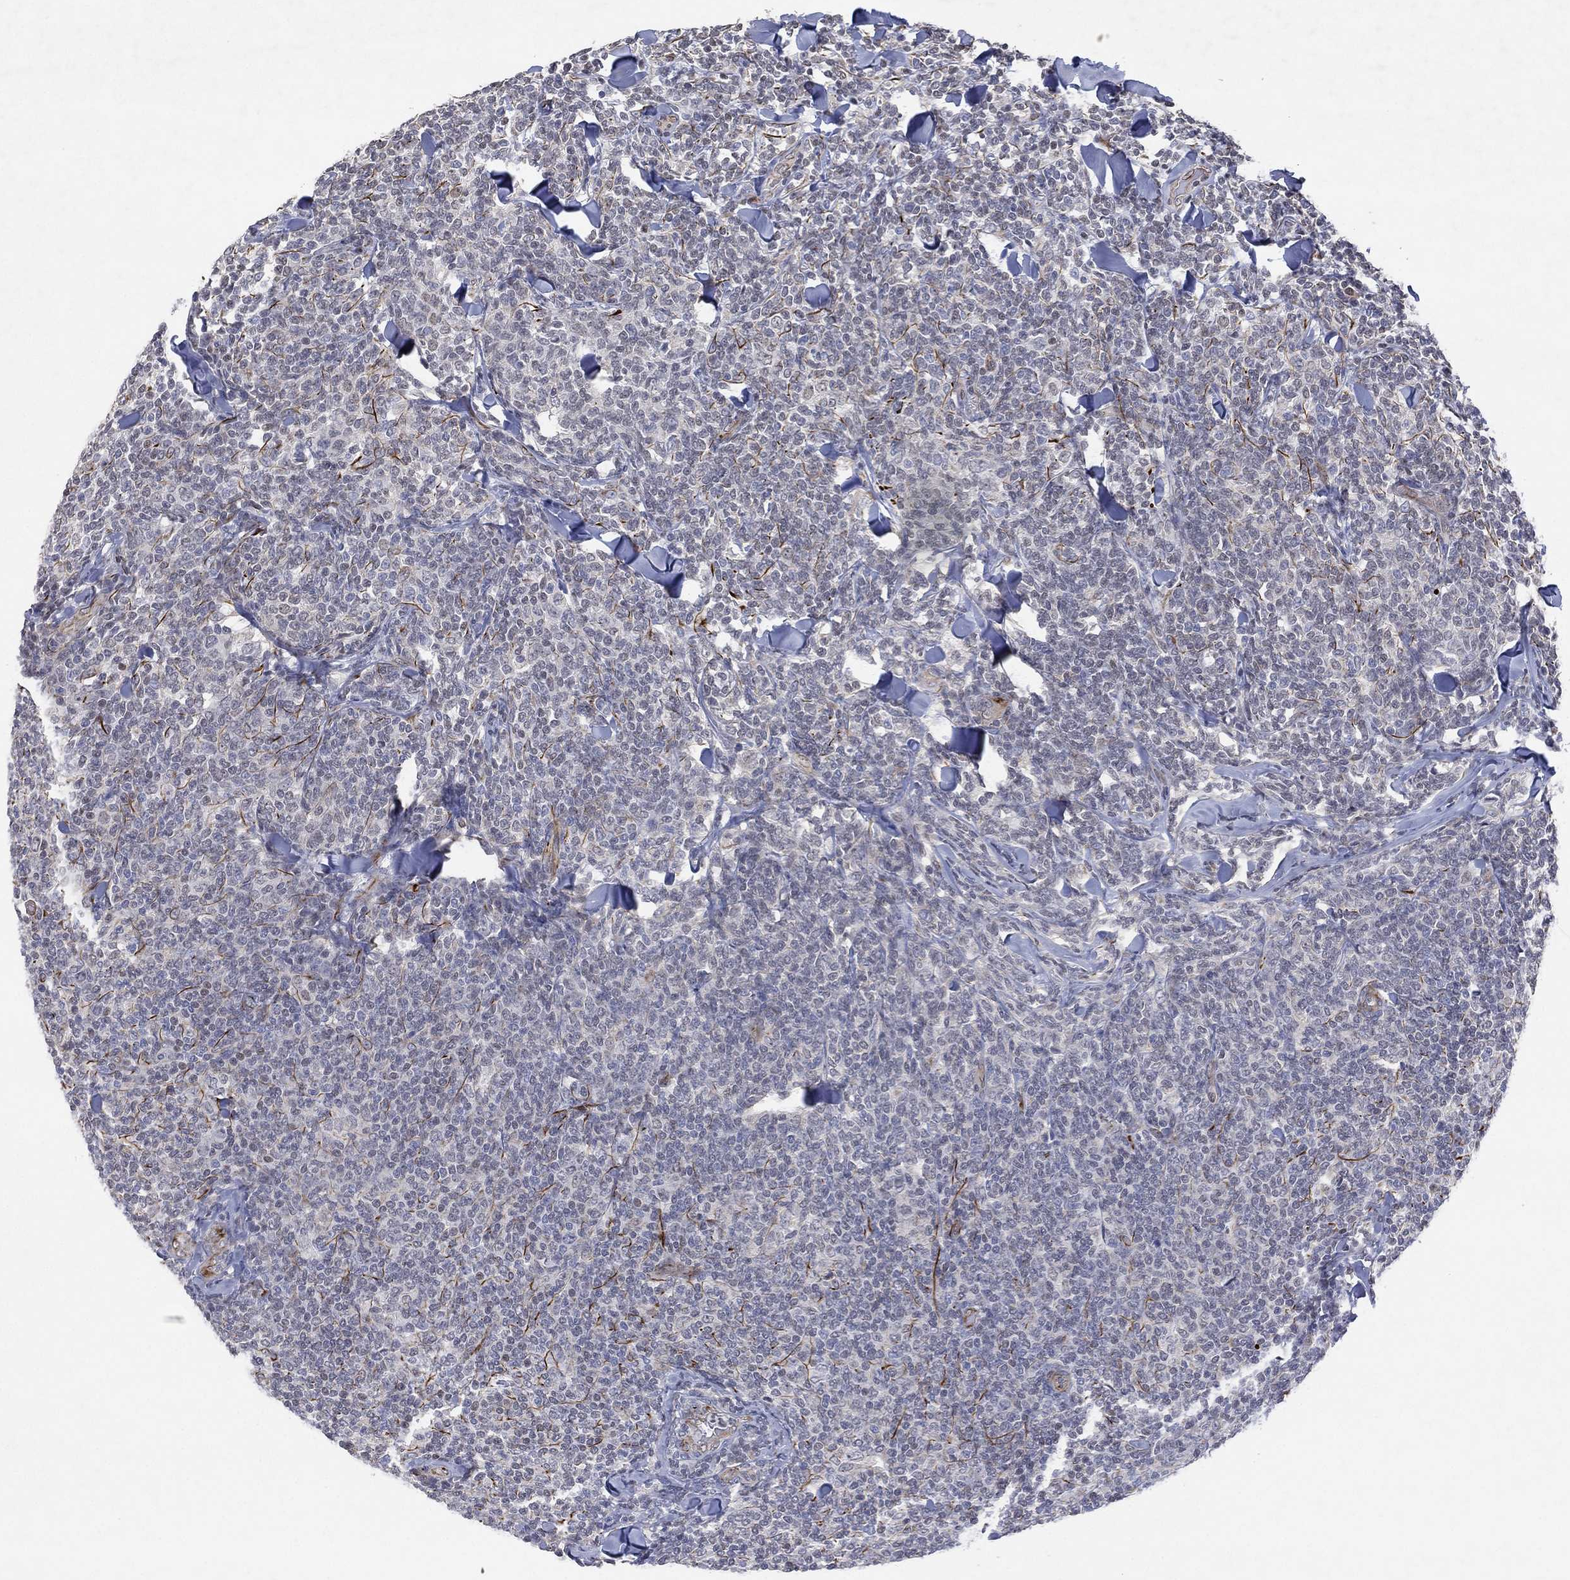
{"staining": {"intensity": "negative", "quantity": "none", "location": "none"}, "tissue": "lymphoma", "cell_type": "Tumor cells", "image_type": "cancer", "snomed": [{"axis": "morphology", "description": "Malignant lymphoma, non-Hodgkin's type, Low grade"}, {"axis": "topography", "description": "Lymph node"}], "caption": "The immunohistochemistry photomicrograph has no significant staining in tumor cells of malignant lymphoma, non-Hodgkin's type (low-grade) tissue.", "gene": "FLI1", "patient": {"sex": "female", "age": 56}}